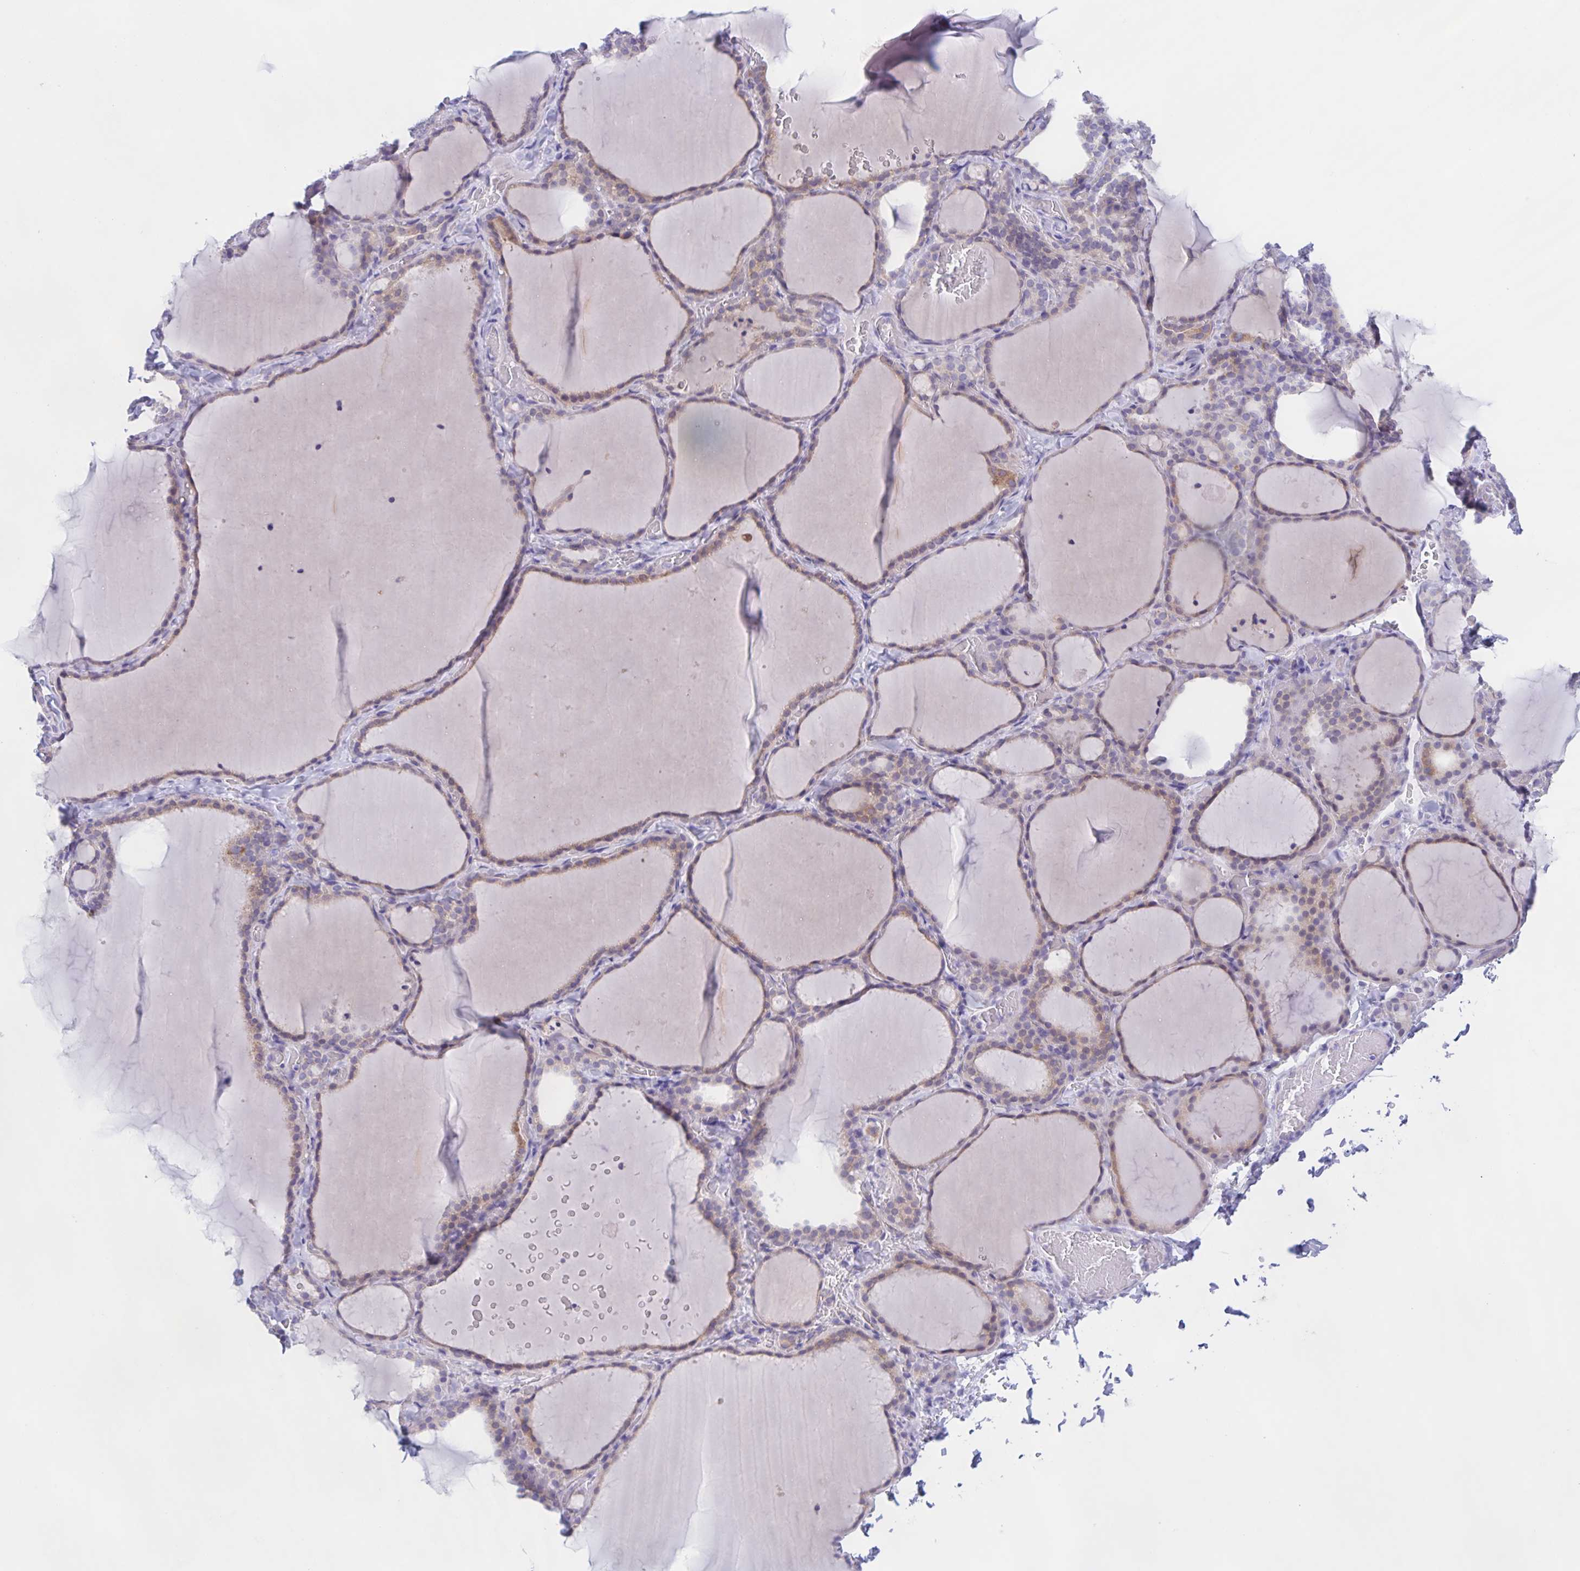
{"staining": {"intensity": "weak", "quantity": "<25%", "location": "cytoplasmic/membranous"}, "tissue": "thyroid gland", "cell_type": "Glandular cells", "image_type": "normal", "snomed": [{"axis": "morphology", "description": "Normal tissue, NOS"}, {"axis": "topography", "description": "Thyroid gland"}], "caption": "High magnification brightfield microscopy of unremarkable thyroid gland stained with DAB (3,3'-diaminobenzidine) (brown) and counterstained with hematoxylin (blue): glandular cells show no significant positivity. The staining was performed using DAB (3,3'-diaminobenzidine) to visualize the protein expression in brown, while the nuclei were stained in blue with hematoxylin (Magnification: 20x).", "gene": "DMGDH", "patient": {"sex": "female", "age": 22}}